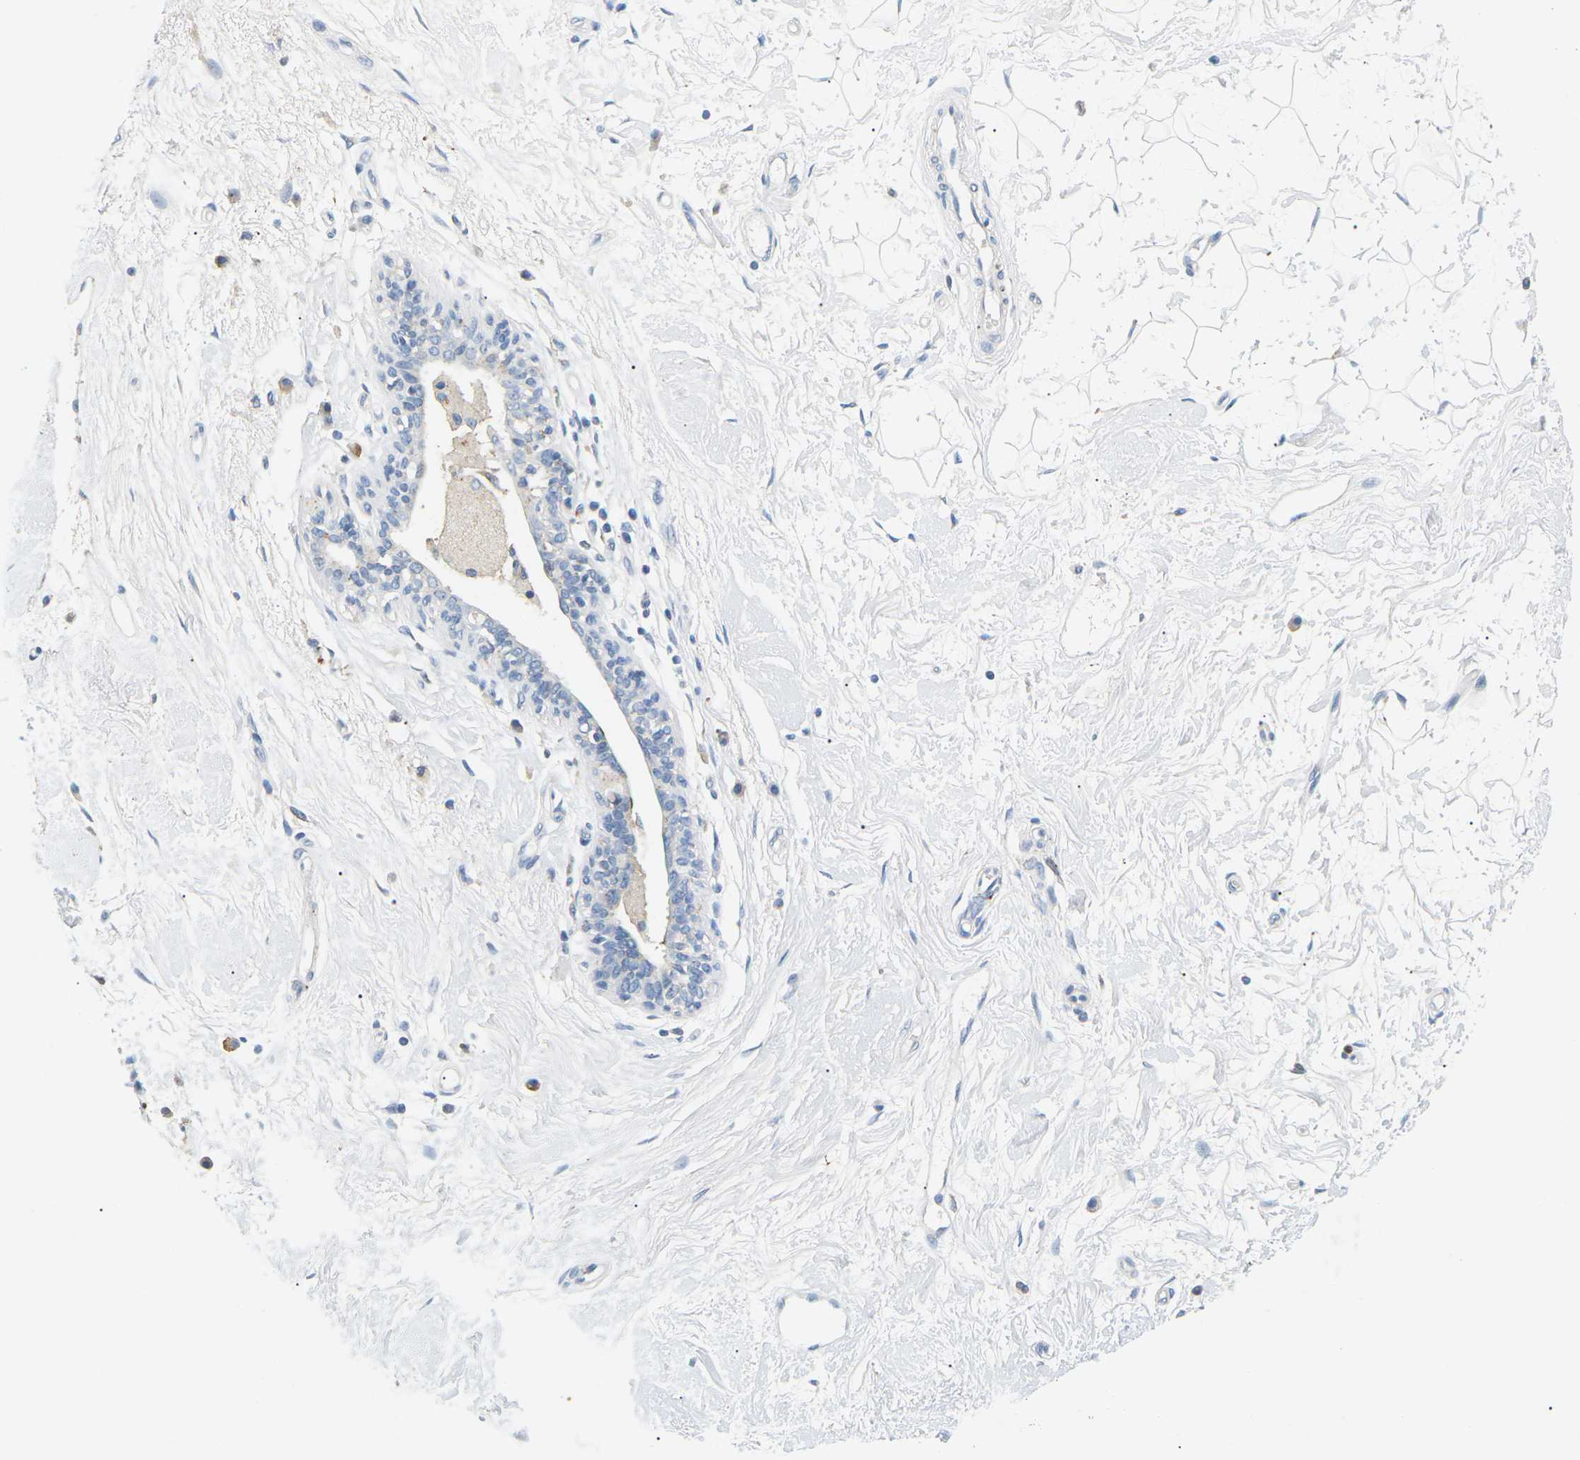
{"staining": {"intensity": "negative", "quantity": "none", "location": "none"}, "tissue": "breast", "cell_type": "Adipocytes", "image_type": "normal", "snomed": [{"axis": "morphology", "description": "Normal tissue, NOS"}, {"axis": "morphology", "description": "Lobular carcinoma"}, {"axis": "topography", "description": "Breast"}], "caption": "A high-resolution photomicrograph shows IHC staining of unremarkable breast, which demonstrates no significant staining in adipocytes.", "gene": "ADM", "patient": {"sex": "female", "age": 59}}